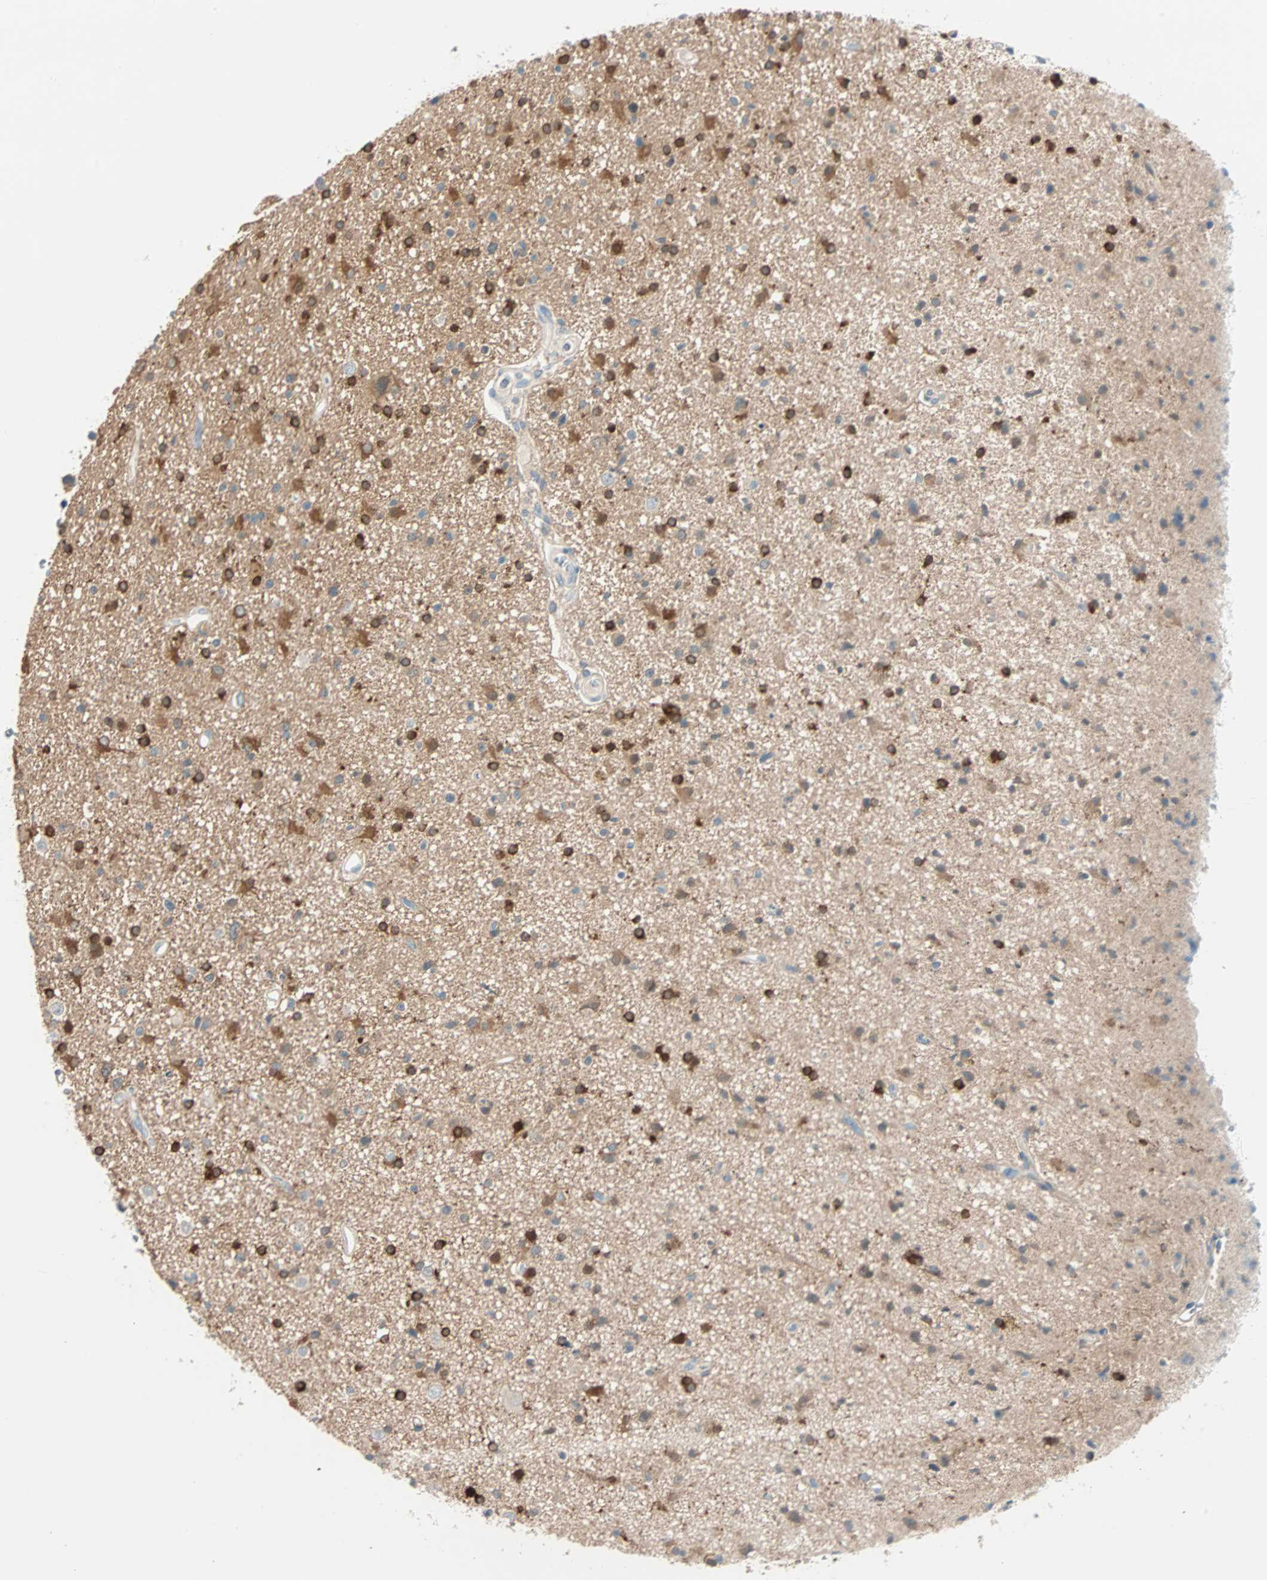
{"staining": {"intensity": "moderate", "quantity": ">75%", "location": "cytoplasmic/membranous"}, "tissue": "glioma", "cell_type": "Tumor cells", "image_type": "cancer", "snomed": [{"axis": "morphology", "description": "Glioma, malignant, High grade"}, {"axis": "topography", "description": "Brain"}], "caption": "Immunohistochemistry of human malignant high-grade glioma reveals medium levels of moderate cytoplasmic/membranous expression in about >75% of tumor cells.", "gene": "ATF6", "patient": {"sex": "male", "age": 33}}